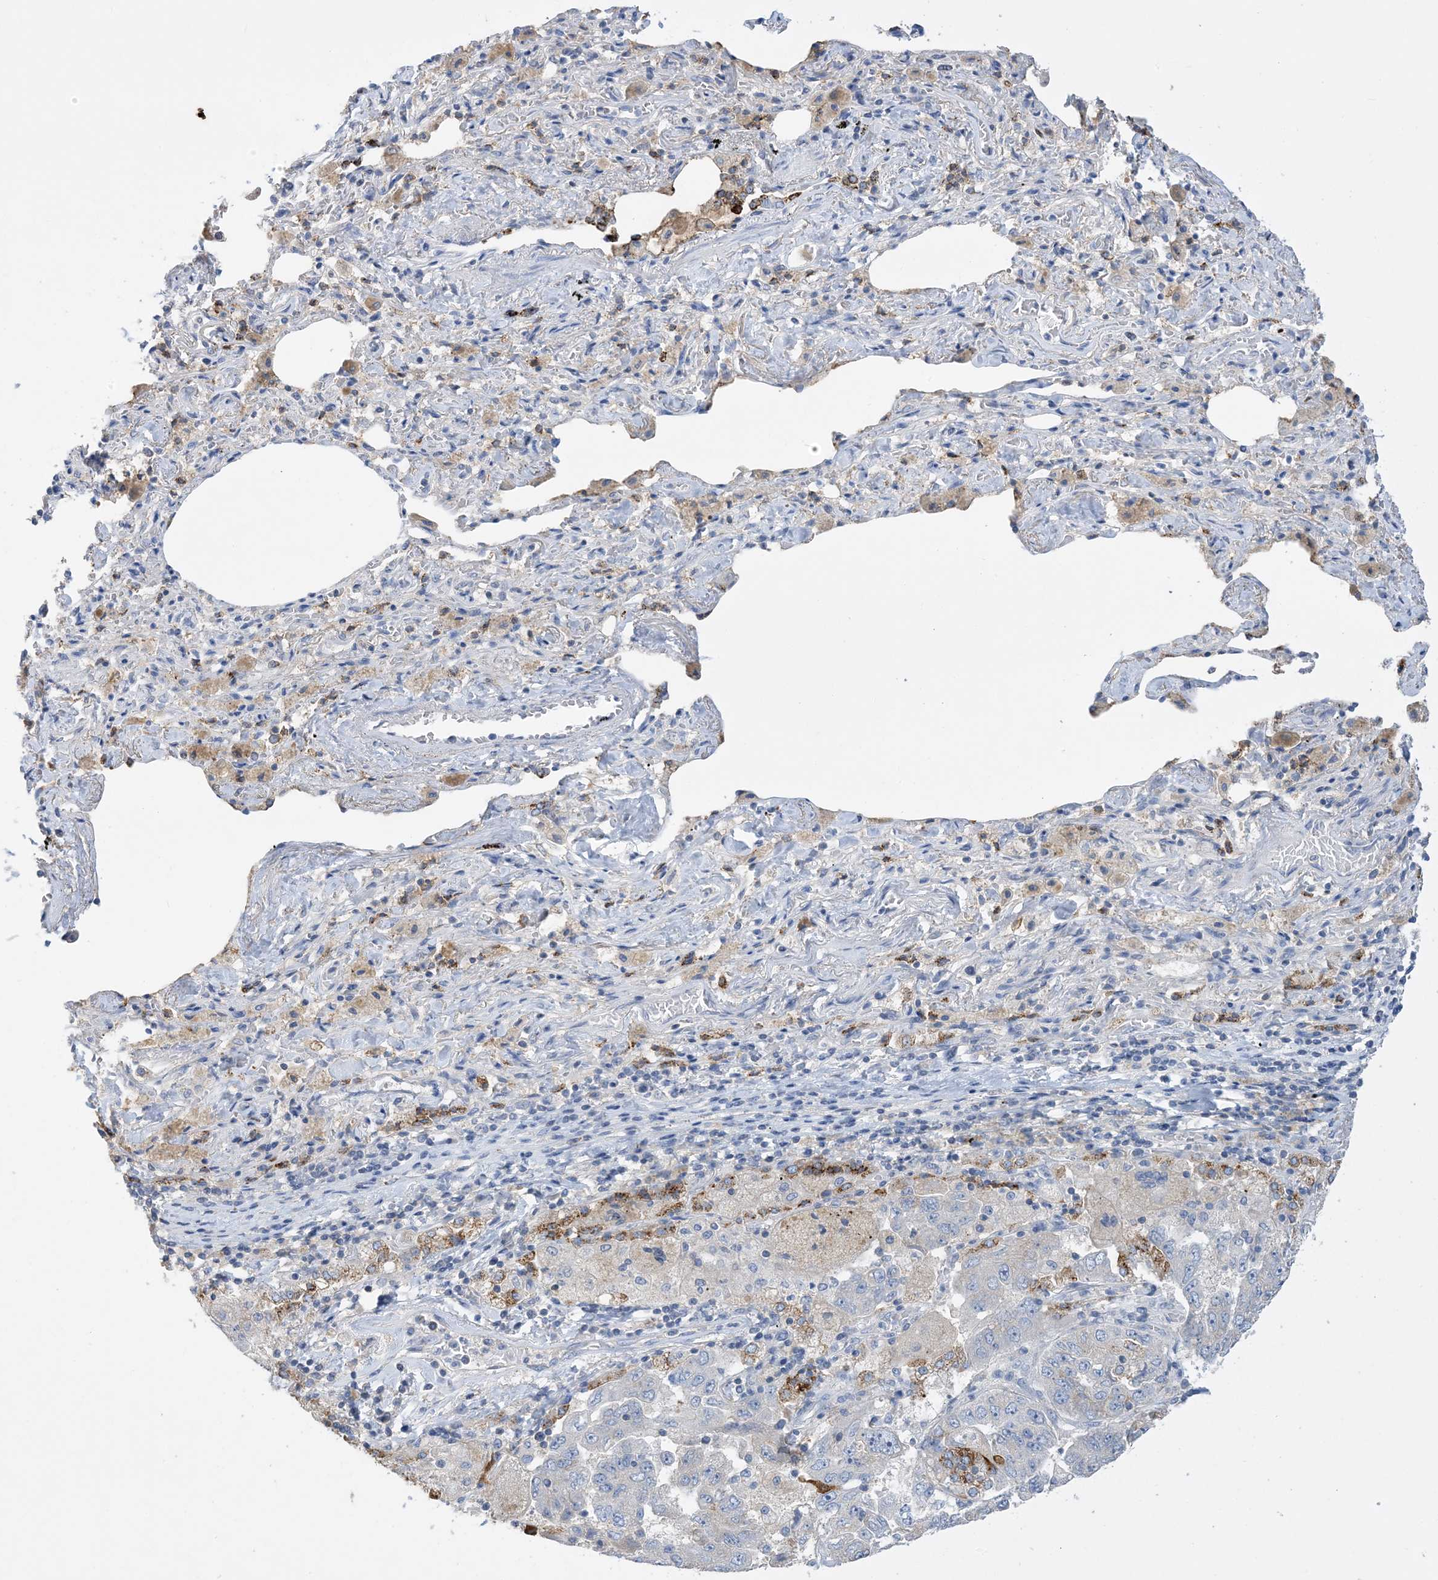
{"staining": {"intensity": "negative", "quantity": "none", "location": "none"}, "tissue": "lung cancer", "cell_type": "Tumor cells", "image_type": "cancer", "snomed": [{"axis": "morphology", "description": "Adenocarcinoma, NOS"}, {"axis": "topography", "description": "Lung"}], "caption": "An image of human lung adenocarcinoma is negative for staining in tumor cells.", "gene": "KPRP", "patient": {"sex": "female", "age": 51}}